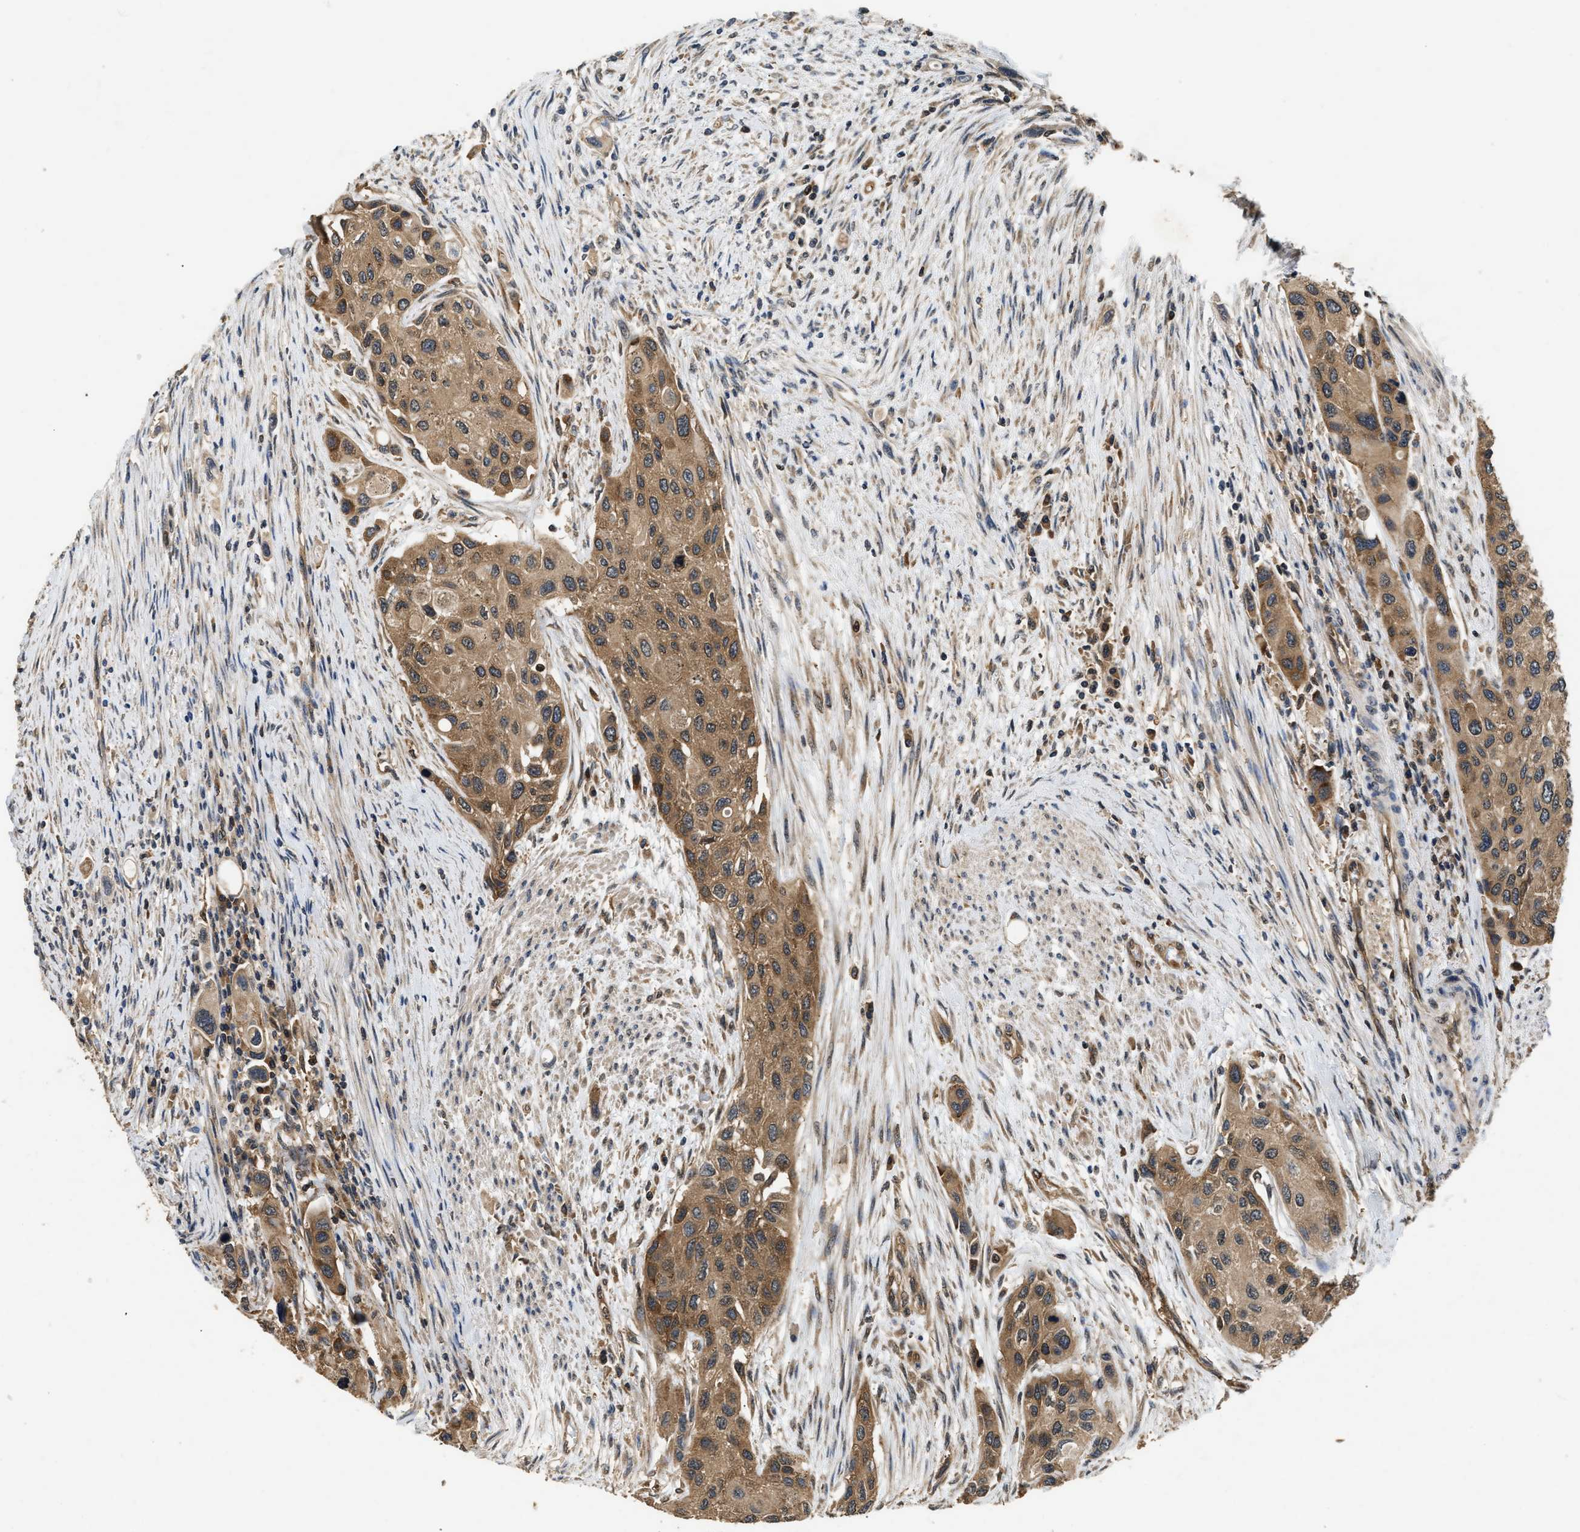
{"staining": {"intensity": "moderate", "quantity": ">75%", "location": "cytoplasmic/membranous"}, "tissue": "urothelial cancer", "cell_type": "Tumor cells", "image_type": "cancer", "snomed": [{"axis": "morphology", "description": "Urothelial carcinoma, High grade"}, {"axis": "topography", "description": "Urinary bladder"}], "caption": "Immunohistochemical staining of urothelial cancer exhibits medium levels of moderate cytoplasmic/membranous protein staining in about >75% of tumor cells.", "gene": "DNAJC2", "patient": {"sex": "female", "age": 56}}